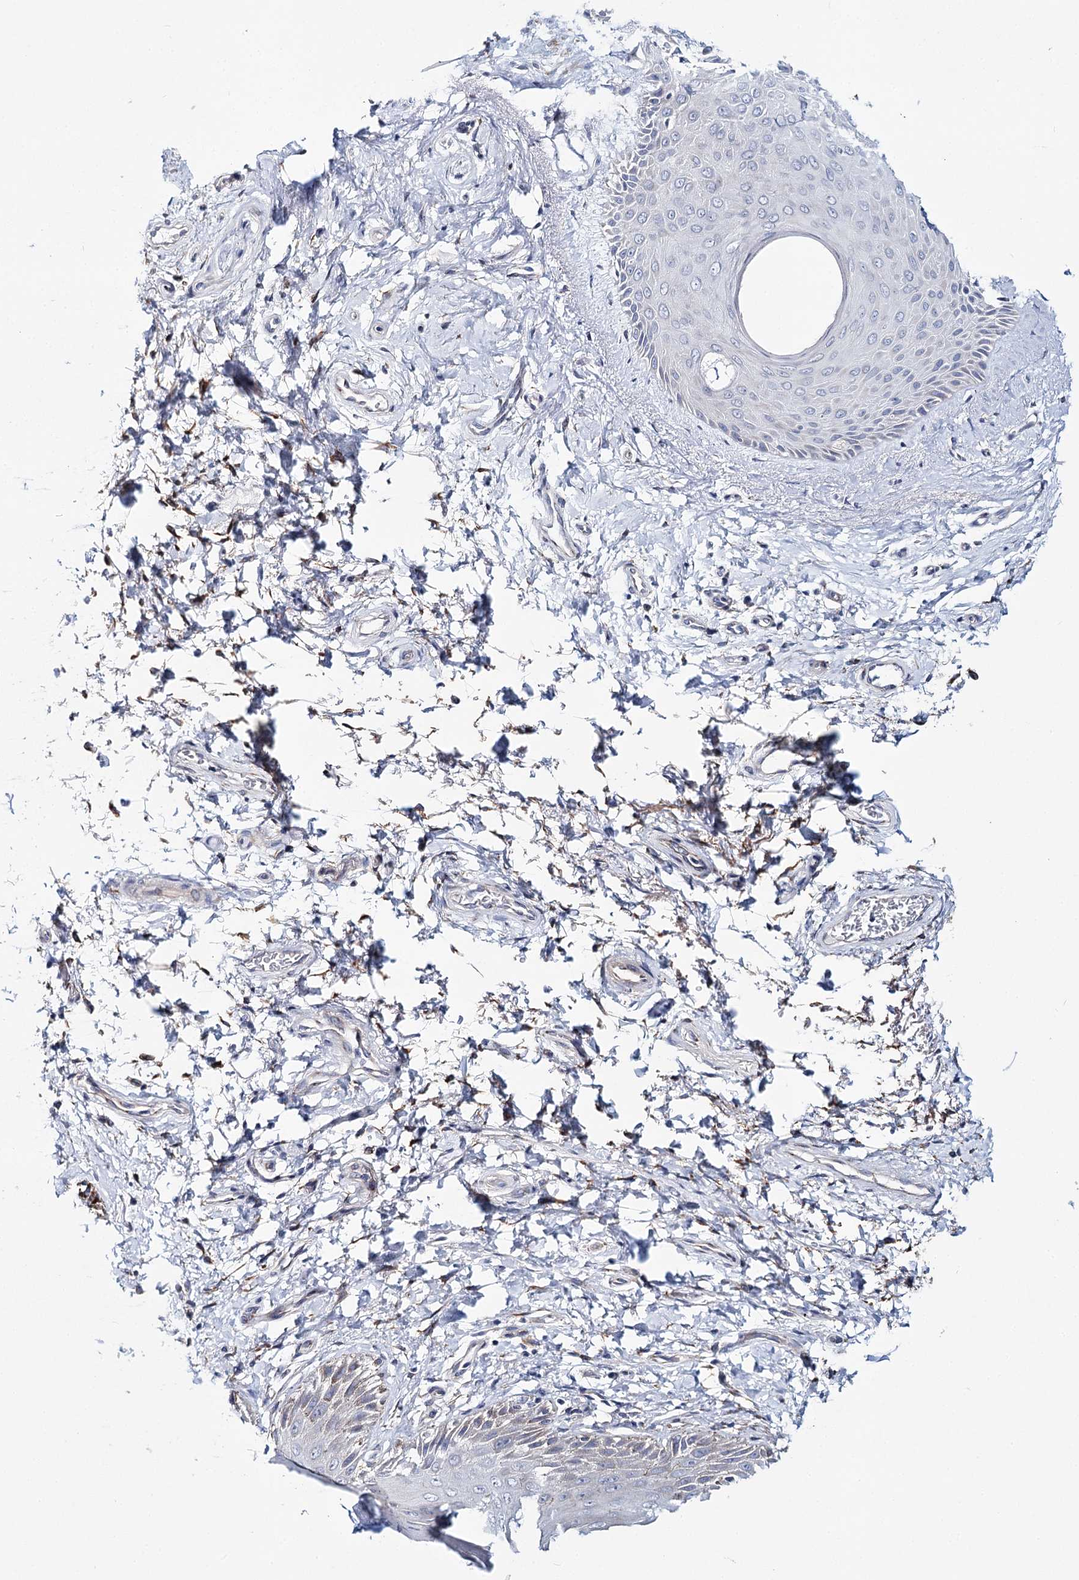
{"staining": {"intensity": "negative", "quantity": "none", "location": "none"}, "tissue": "skin", "cell_type": "Epidermal cells", "image_type": "normal", "snomed": [{"axis": "morphology", "description": "Normal tissue, NOS"}, {"axis": "topography", "description": "Anal"}], "caption": "A photomicrograph of skin stained for a protein shows no brown staining in epidermal cells. Brightfield microscopy of IHC stained with DAB (3,3'-diaminobenzidine) (brown) and hematoxylin (blue), captured at high magnification.", "gene": "TEX12", "patient": {"sex": "male", "age": 44}}